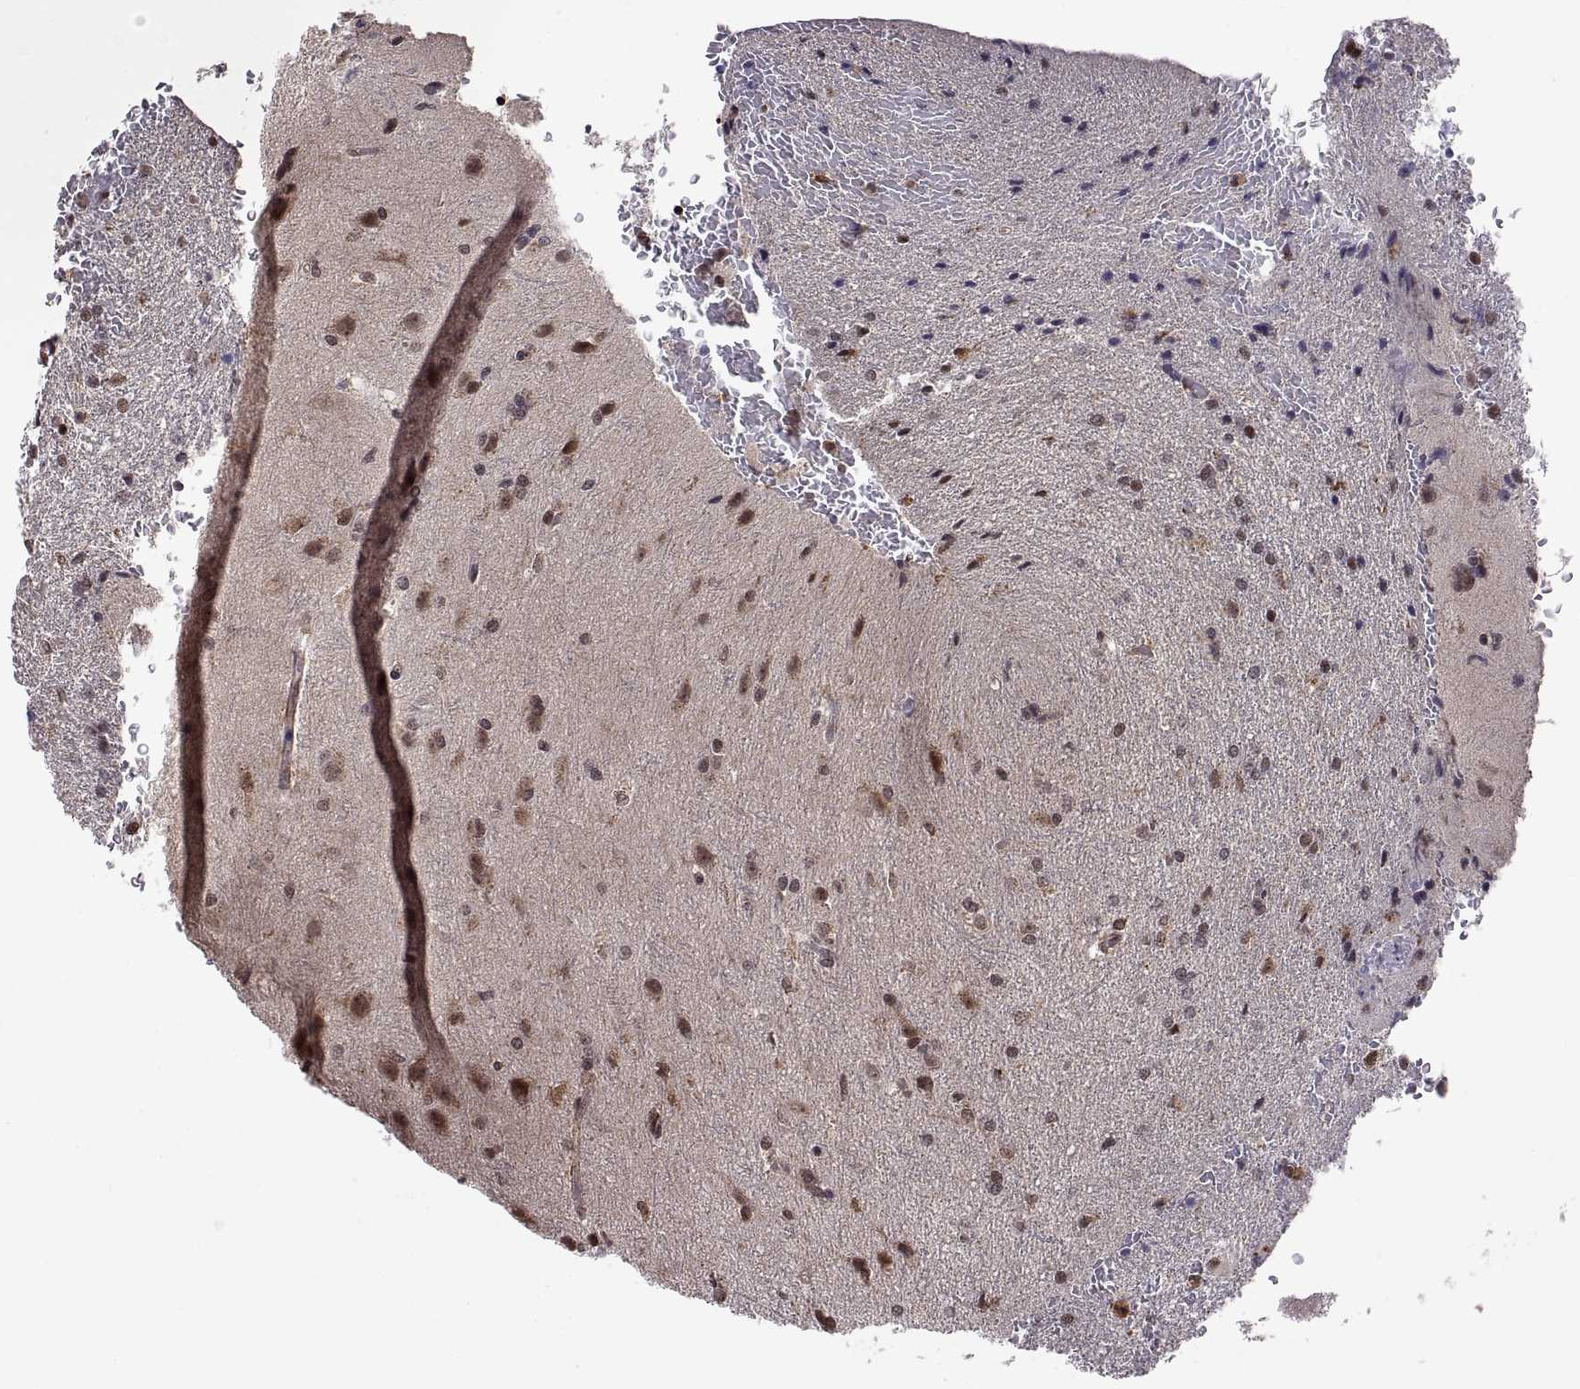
{"staining": {"intensity": "moderate", "quantity": "<25%", "location": "nuclear"}, "tissue": "glioma", "cell_type": "Tumor cells", "image_type": "cancer", "snomed": [{"axis": "morphology", "description": "Glioma, malignant, High grade"}, {"axis": "topography", "description": "Brain"}], "caption": "A brown stain highlights moderate nuclear positivity of a protein in human glioma tumor cells.", "gene": "ARRB1", "patient": {"sex": "male", "age": 68}}